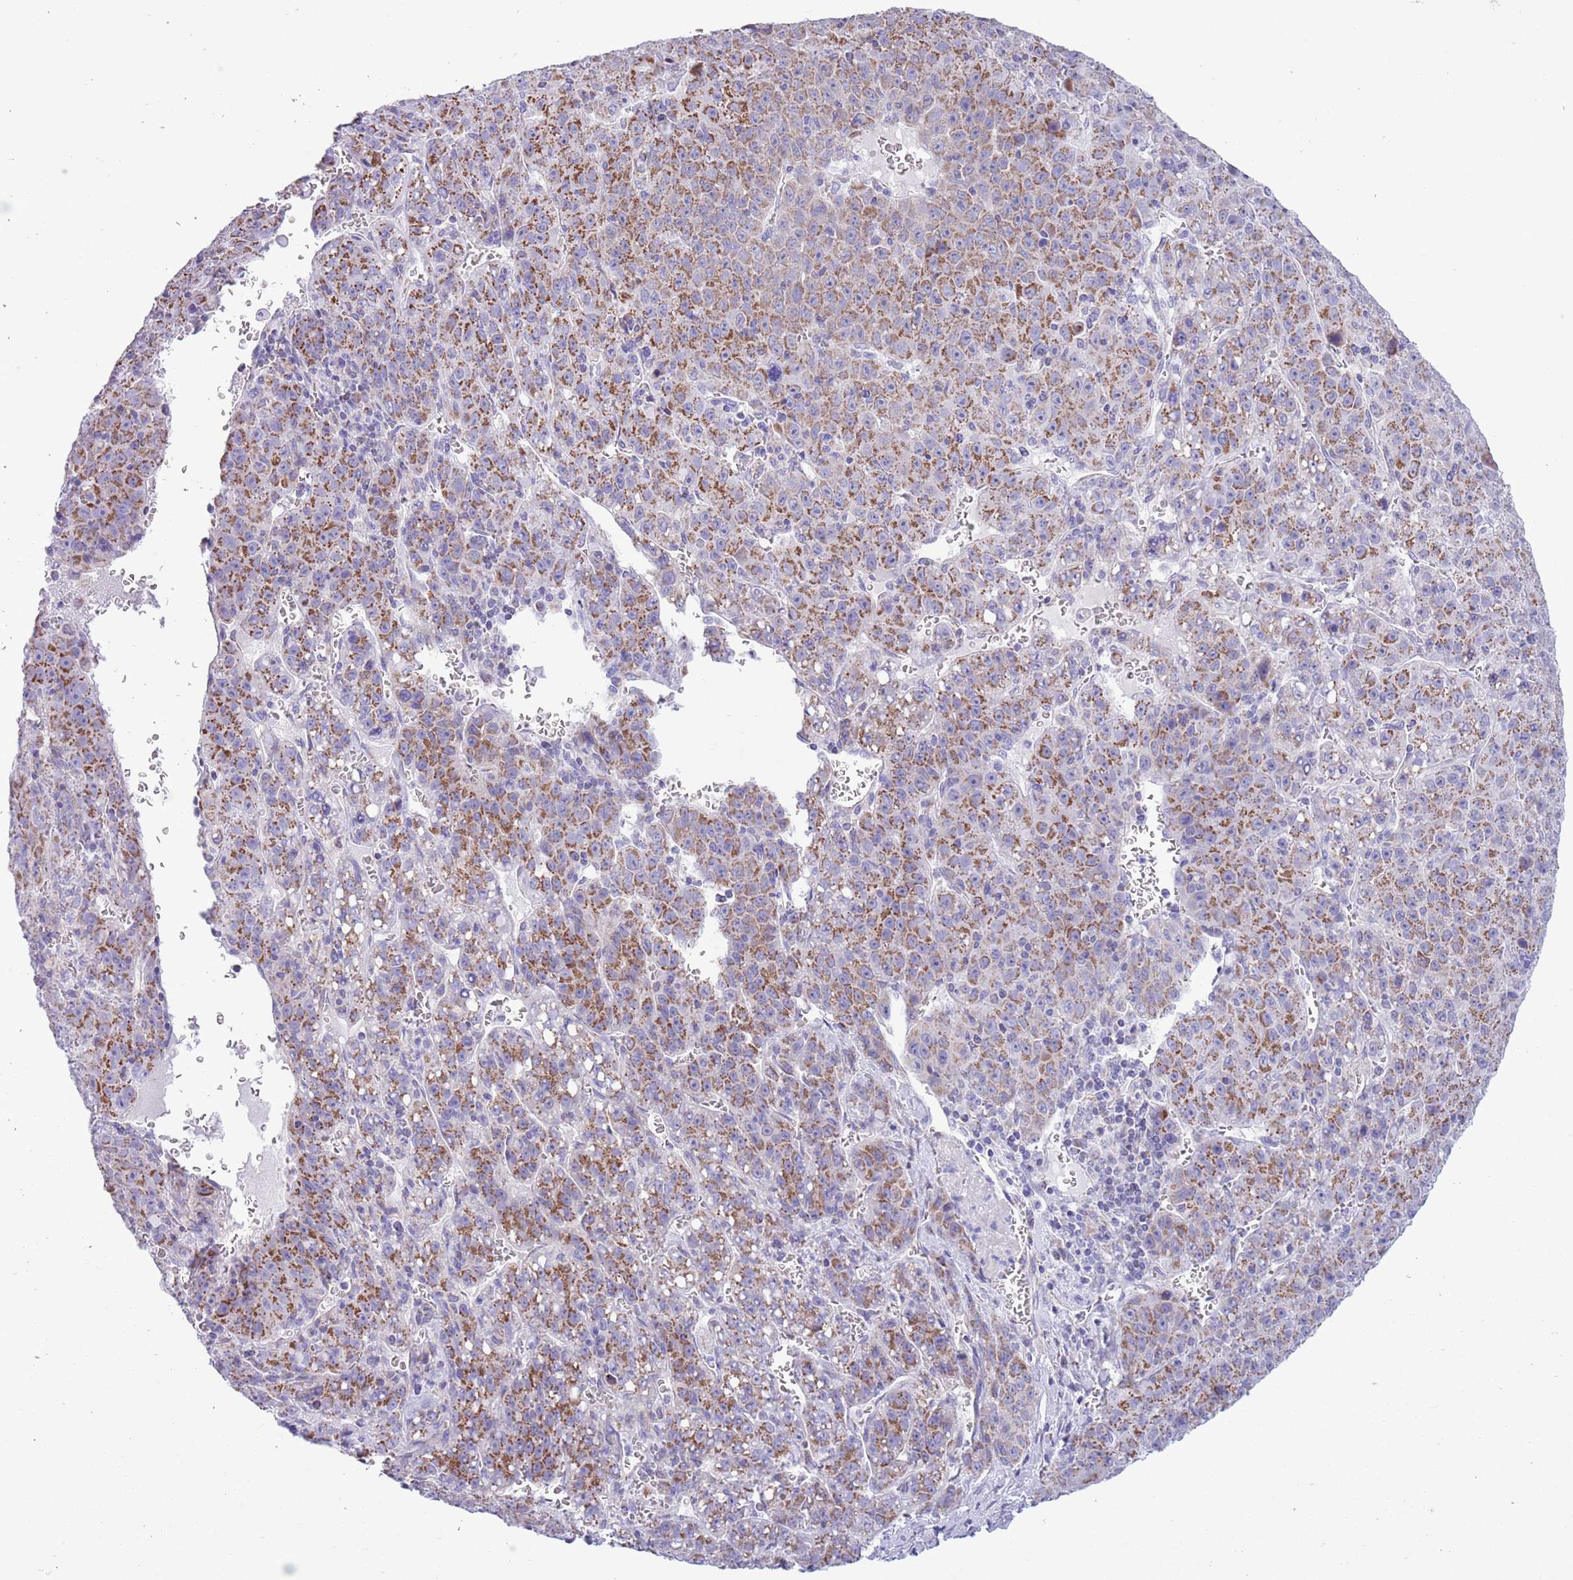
{"staining": {"intensity": "moderate", "quantity": "25%-75%", "location": "cytoplasmic/membranous"}, "tissue": "liver cancer", "cell_type": "Tumor cells", "image_type": "cancer", "snomed": [{"axis": "morphology", "description": "Carcinoma, Hepatocellular, NOS"}, {"axis": "topography", "description": "Liver"}], "caption": "Liver cancer was stained to show a protein in brown. There is medium levels of moderate cytoplasmic/membranous positivity in about 25%-75% of tumor cells. (IHC, brightfield microscopy, high magnification).", "gene": "MOCOS", "patient": {"sex": "female", "age": 53}}